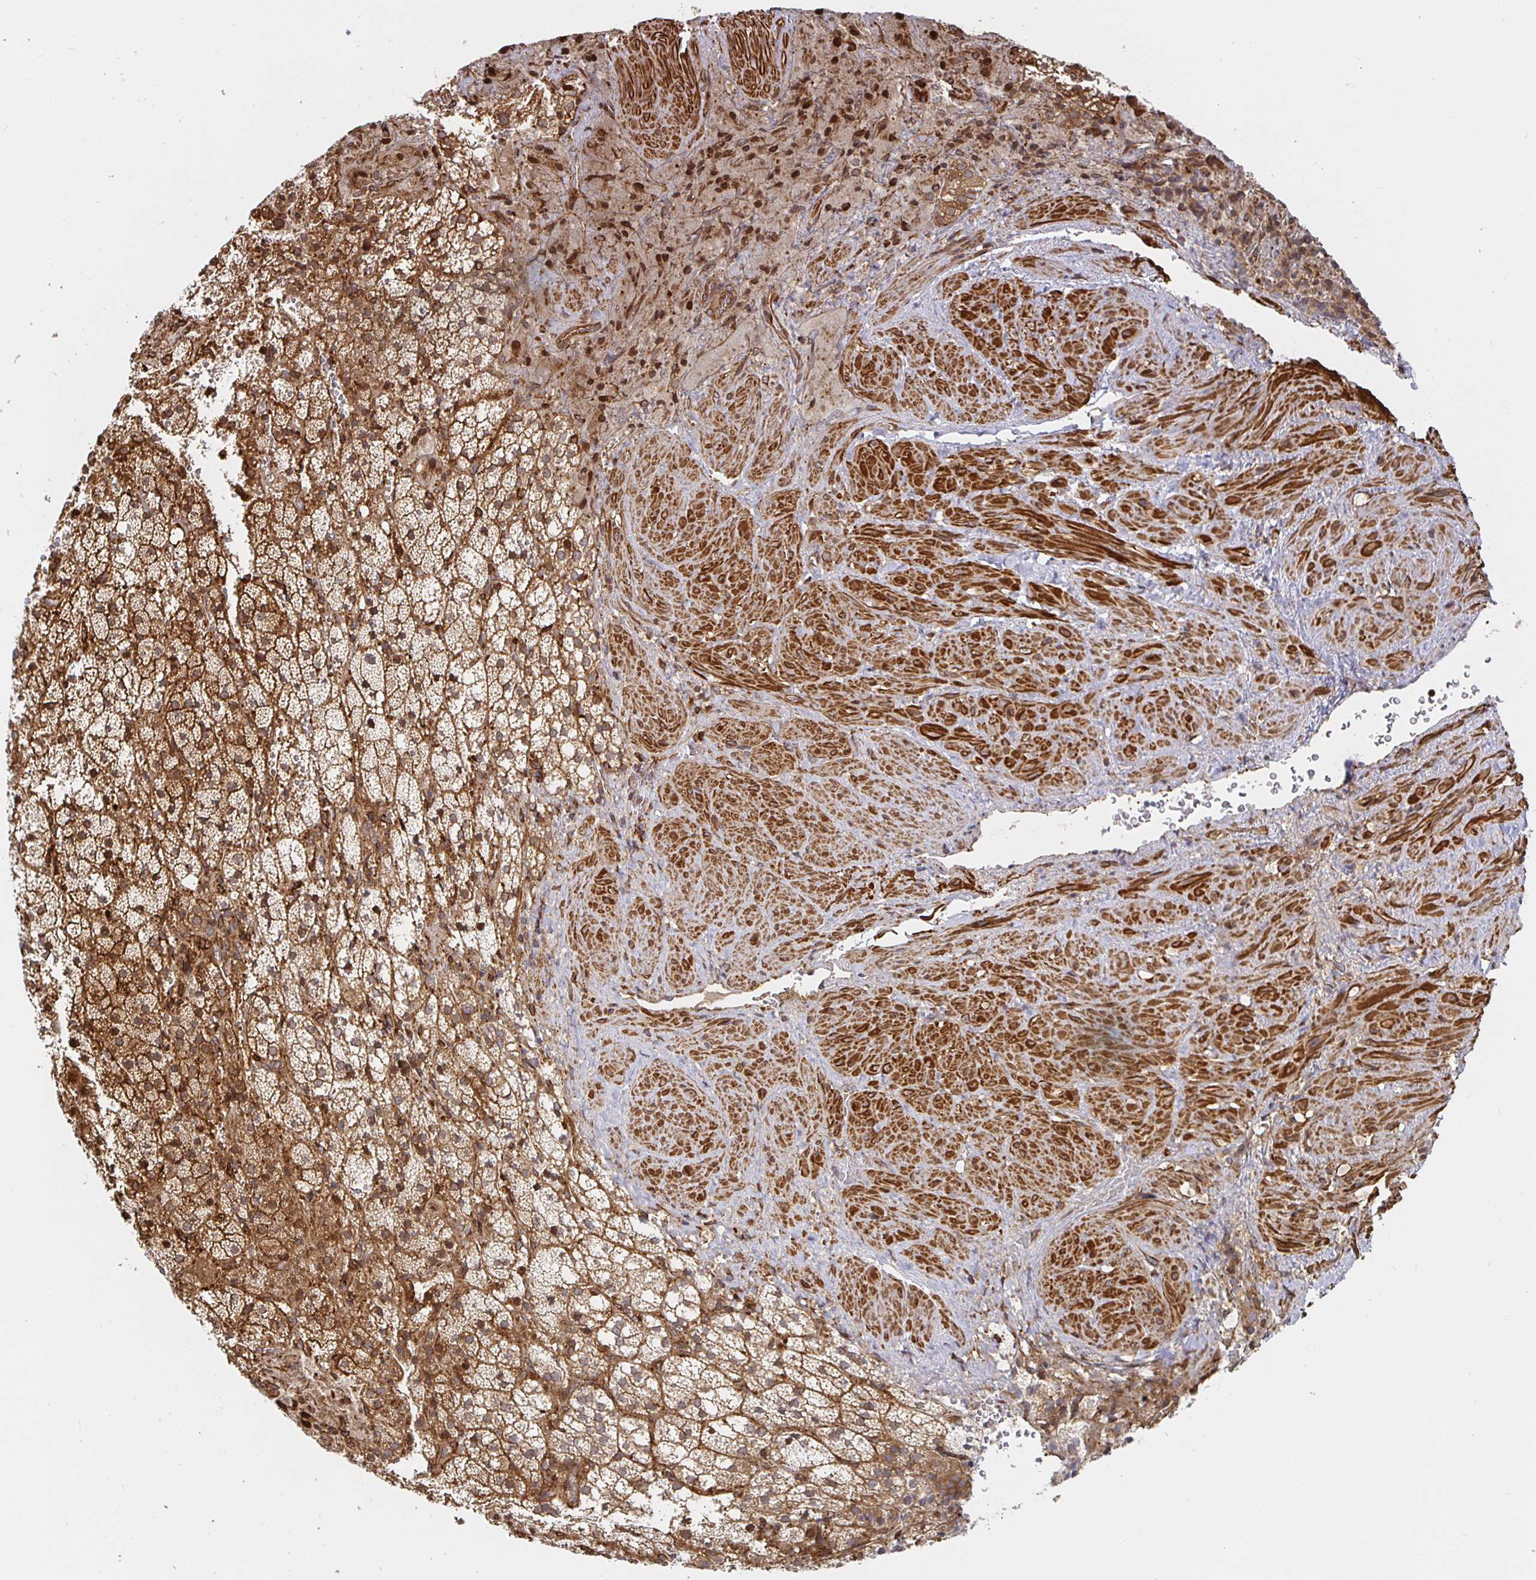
{"staining": {"intensity": "strong", "quantity": ">75%", "location": "cytoplasmic/membranous"}, "tissue": "adrenal gland", "cell_type": "Glandular cells", "image_type": "normal", "snomed": [{"axis": "morphology", "description": "Normal tissue, NOS"}, {"axis": "topography", "description": "Adrenal gland"}], "caption": "Protein staining of benign adrenal gland reveals strong cytoplasmic/membranous expression in about >75% of glandular cells.", "gene": "STRAP", "patient": {"sex": "male", "age": 53}}